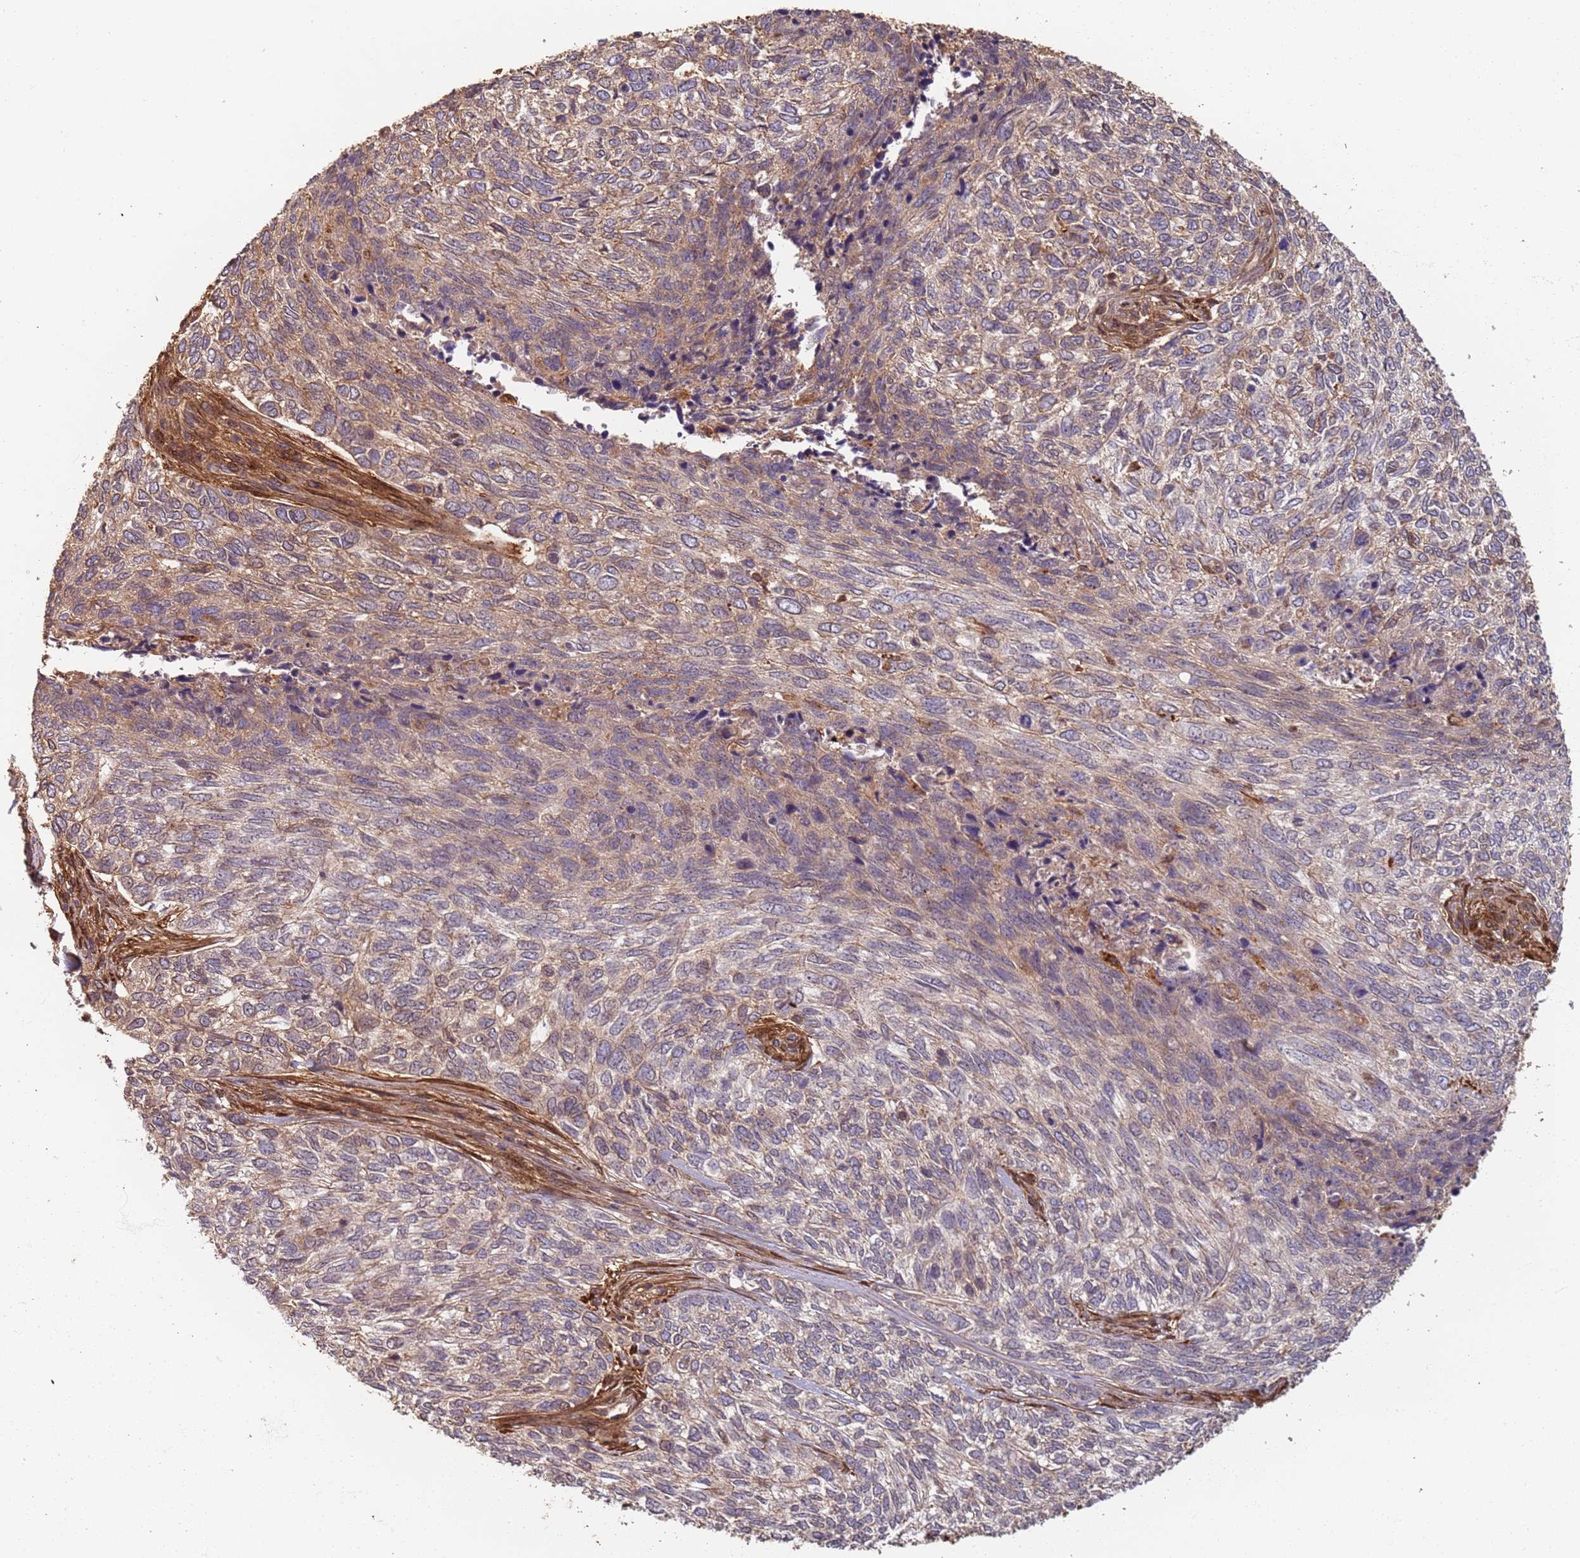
{"staining": {"intensity": "weak", "quantity": "25%-75%", "location": "cytoplasmic/membranous"}, "tissue": "skin cancer", "cell_type": "Tumor cells", "image_type": "cancer", "snomed": [{"axis": "morphology", "description": "Basal cell carcinoma"}, {"axis": "topography", "description": "Skin"}], "caption": "Skin cancer (basal cell carcinoma) tissue reveals weak cytoplasmic/membranous expression in approximately 25%-75% of tumor cells", "gene": "SDCCAG8", "patient": {"sex": "female", "age": 65}}